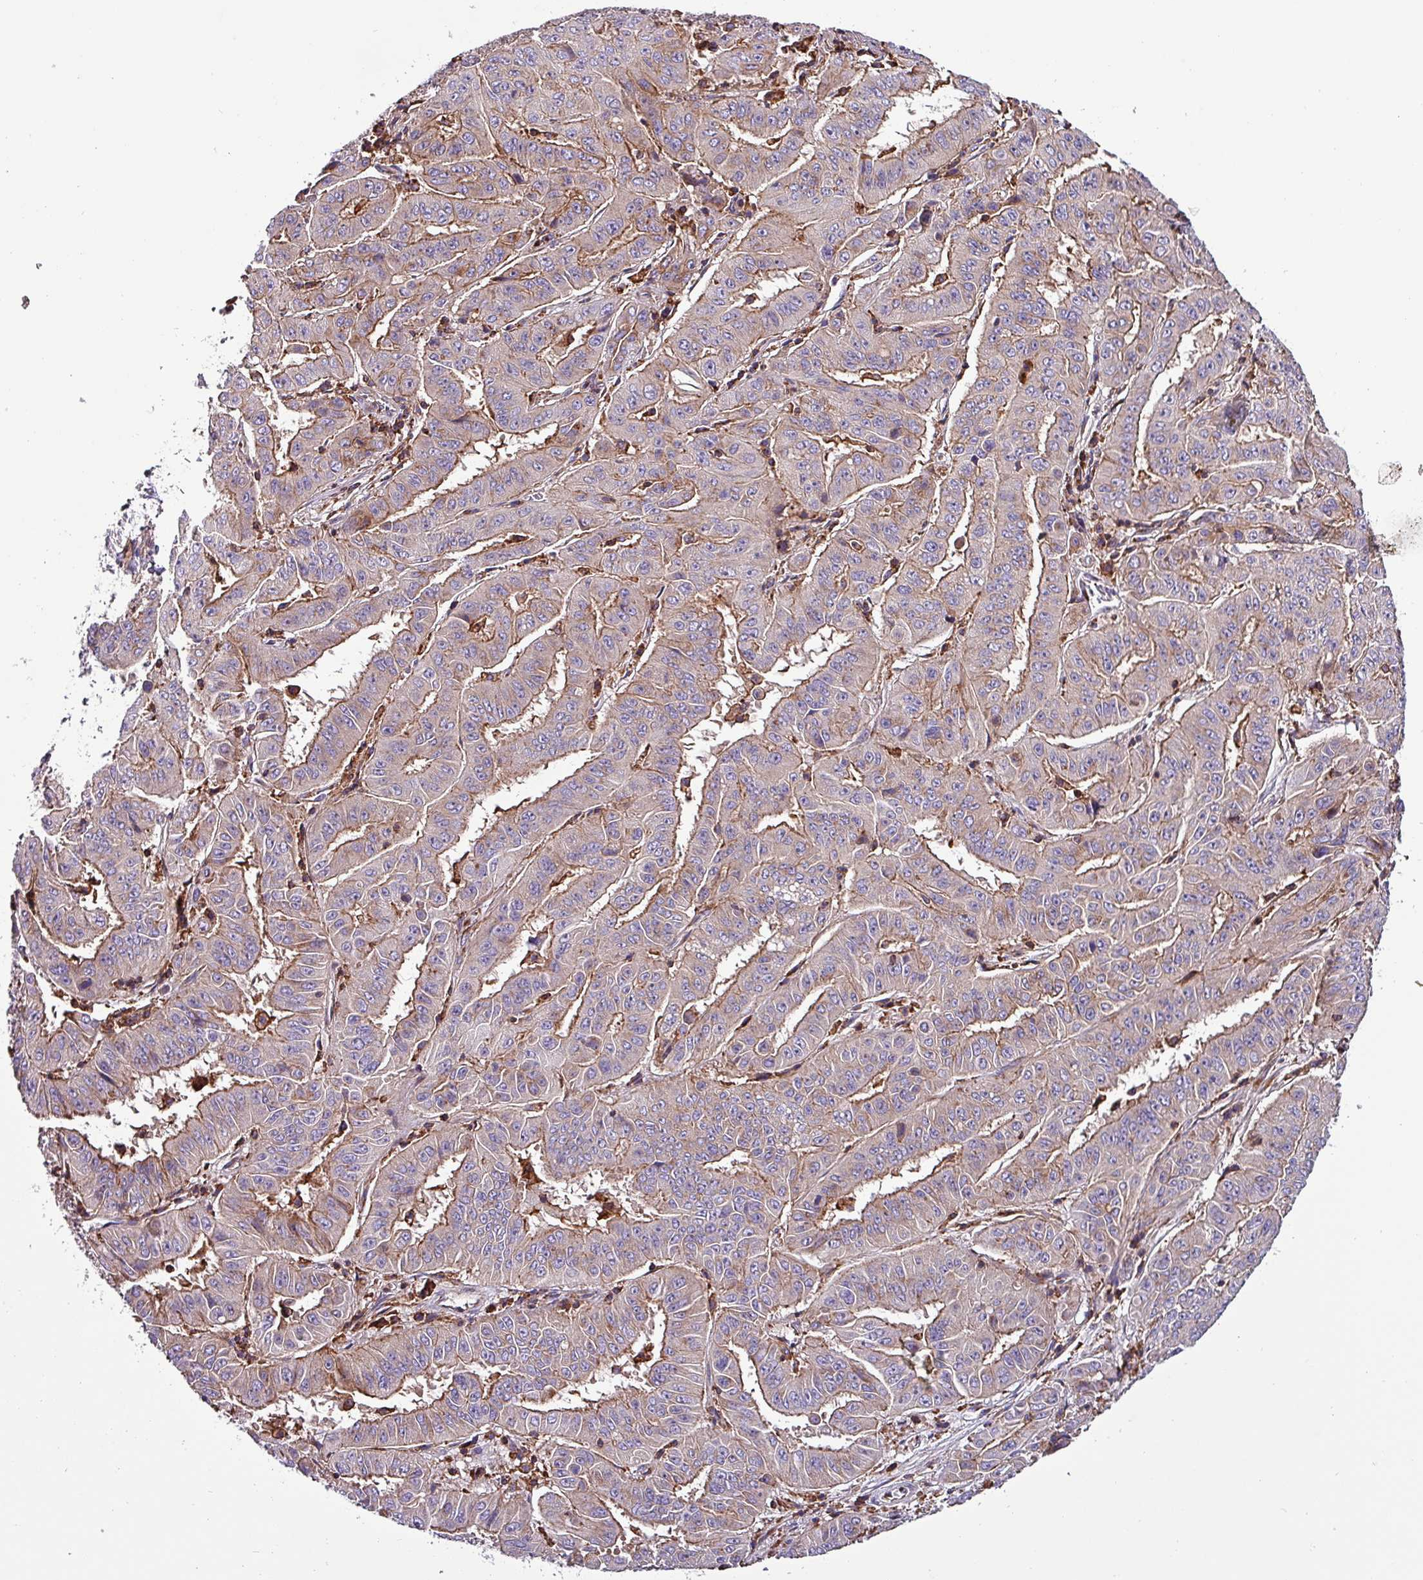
{"staining": {"intensity": "weak", "quantity": "<25%", "location": "cytoplasmic/membranous"}, "tissue": "pancreatic cancer", "cell_type": "Tumor cells", "image_type": "cancer", "snomed": [{"axis": "morphology", "description": "Adenocarcinoma, NOS"}, {"axis": "topography", "description": "Pancreas"}], "caption": "An image of adenocarcinoma (pancreatic) stained for a protein exhibits no brown staining in tumor cells.", "gene": "VAMP4", "patient": {"sex": "male", "age": 63}}